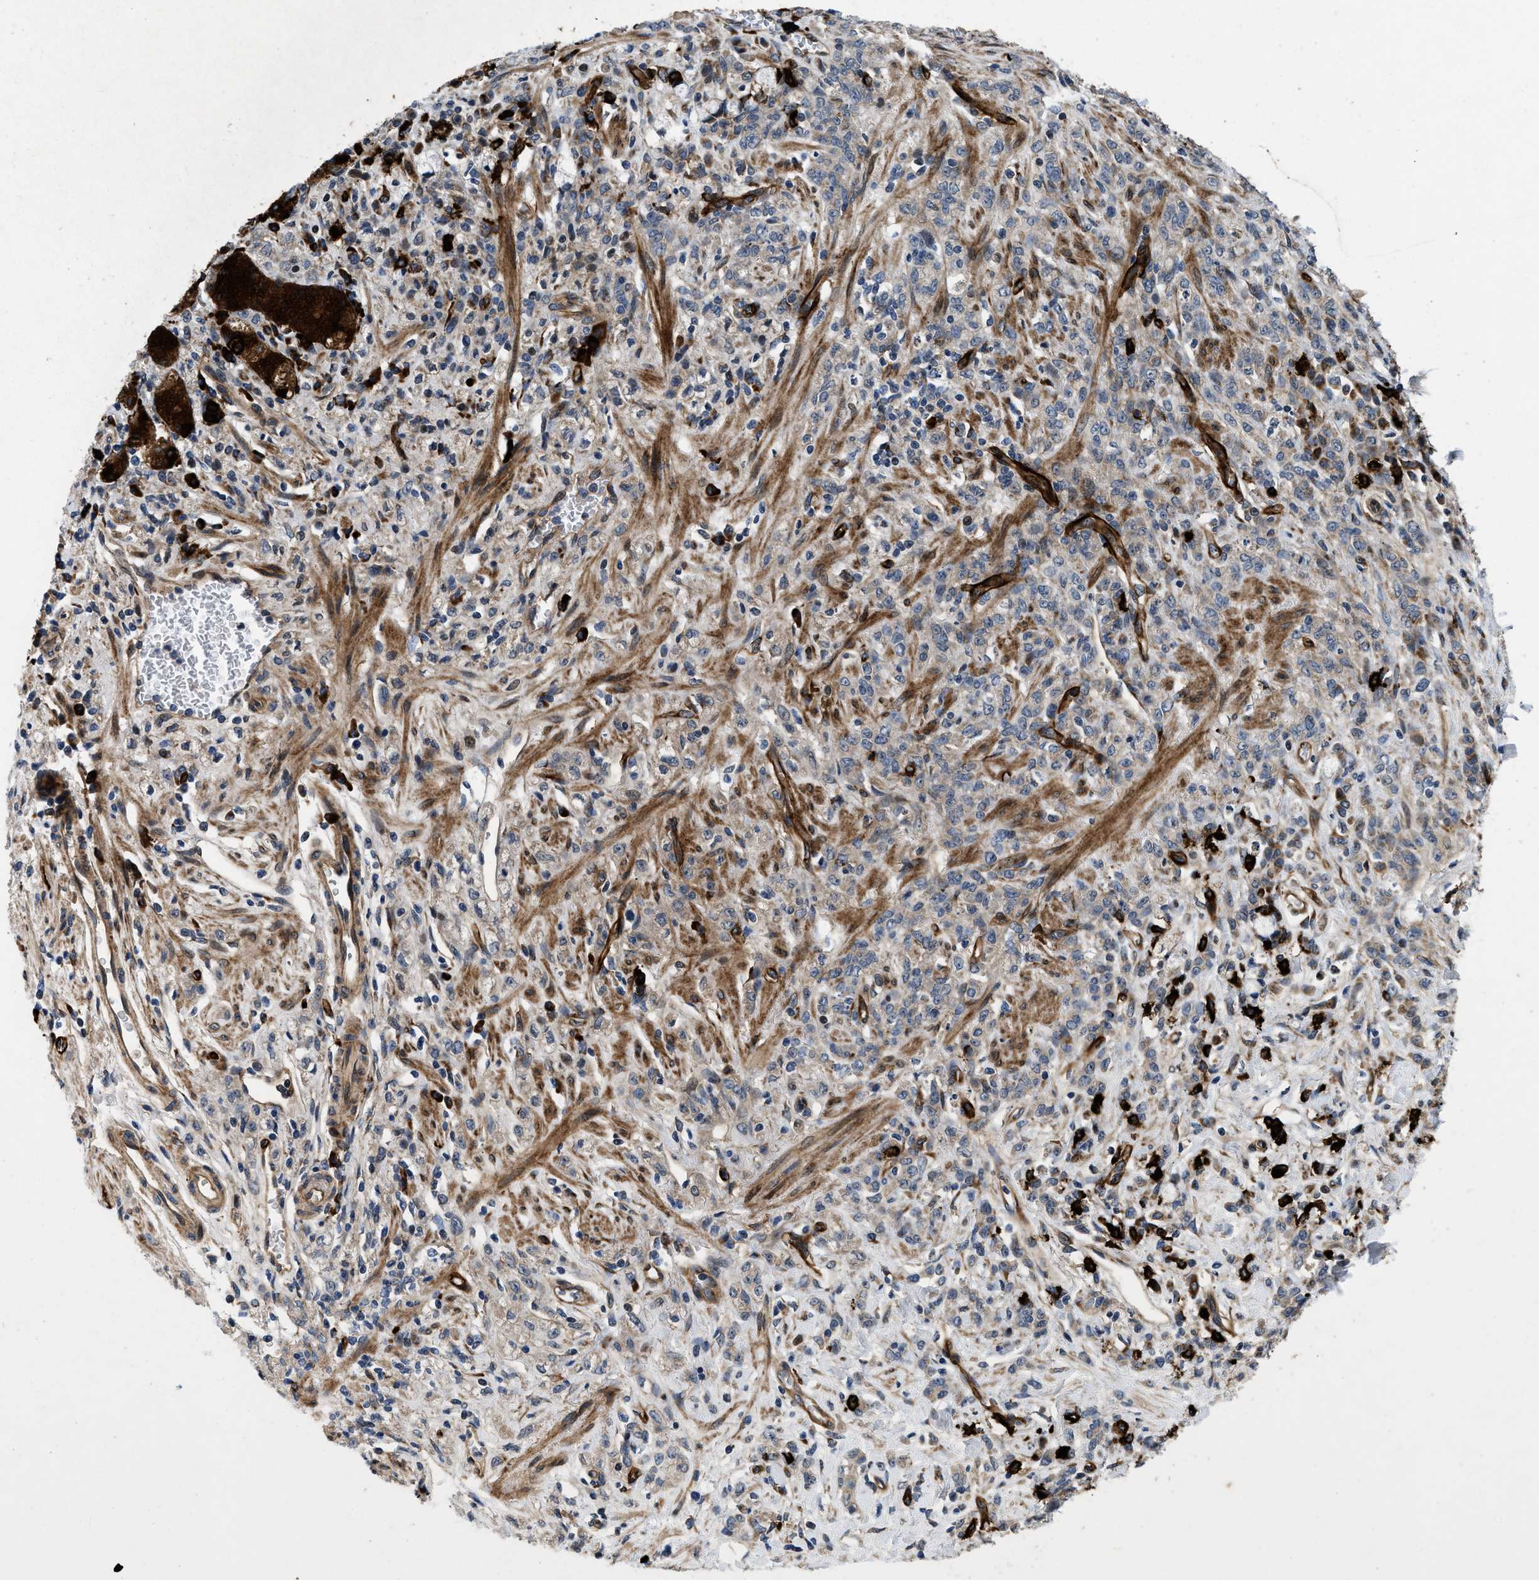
{"staining": {"intensity": "moderate", "quantity": "25%-75%", "location": "cytoplasmic/membranous"}, "tissue": "stomach cancer", "cell_type": "Tumor cells", "image_type": "cancer", "snomed": [{"axis": "morphology", "description": "Normal tissue, NOS"}, {"axis": "morphology", "description": "Adenocarcinoma, NOS"}, {"axis": "topography", "description": "Stomach"}], "caption": "Stomach cancer stained with DAB immunohistochemistry (IHC) exhibits medium levels of moderate cytoplasmic/membranous positivity in about 25%-75% of tumor cells.", "gene": "HSPA12B", "patient": {"sex": "male", "age": 82}}